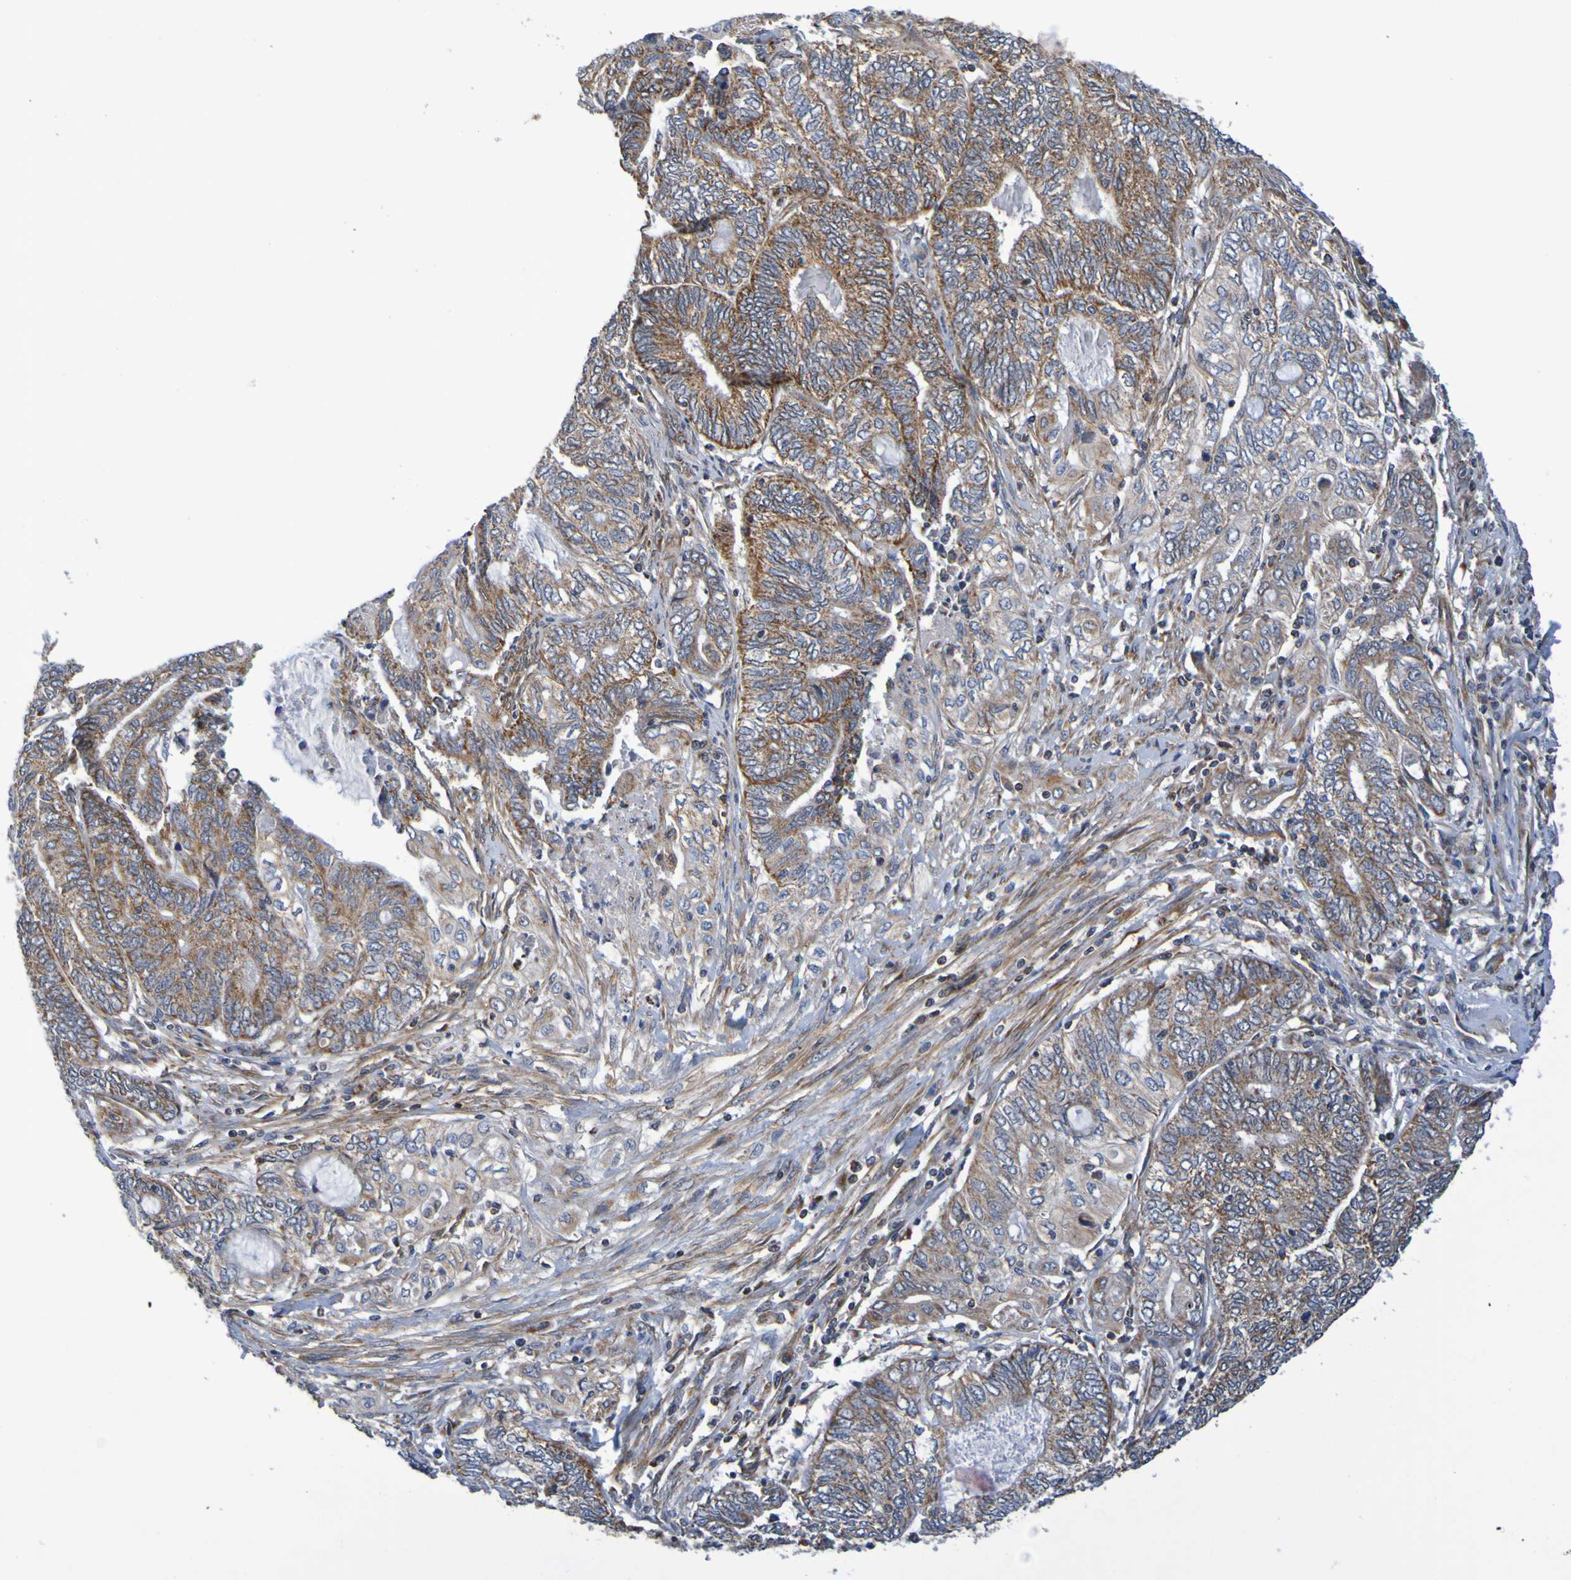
{"staining": {"intensity": "strong", "quantity": ">75%", "location": "cytoplasmic/membranous"}, "tissue": "endometrial cancer", "cell_type": "Tumor cells", "image_type": "cancer", "snomed": [{"axis": "morphology", "description": "Adenocarcinoma, NOS"}, {"axis": "topography", "description": "Uterus"}, {"axis": "topography", "description": "Endometrium"}], "caption": "High-magnification brightfield microscopy of endometrial adenocarcinoma stained with DAB (3,3'-diaminobenzidine) (brown) and counterstained with hematoxylin (blue). tumor cells exhibit strong cytoplasmic/membranous positivity is identified in about>75% of cells.", "gene": "CCDC51", "patient": {"sex": "female", "age": 70}}